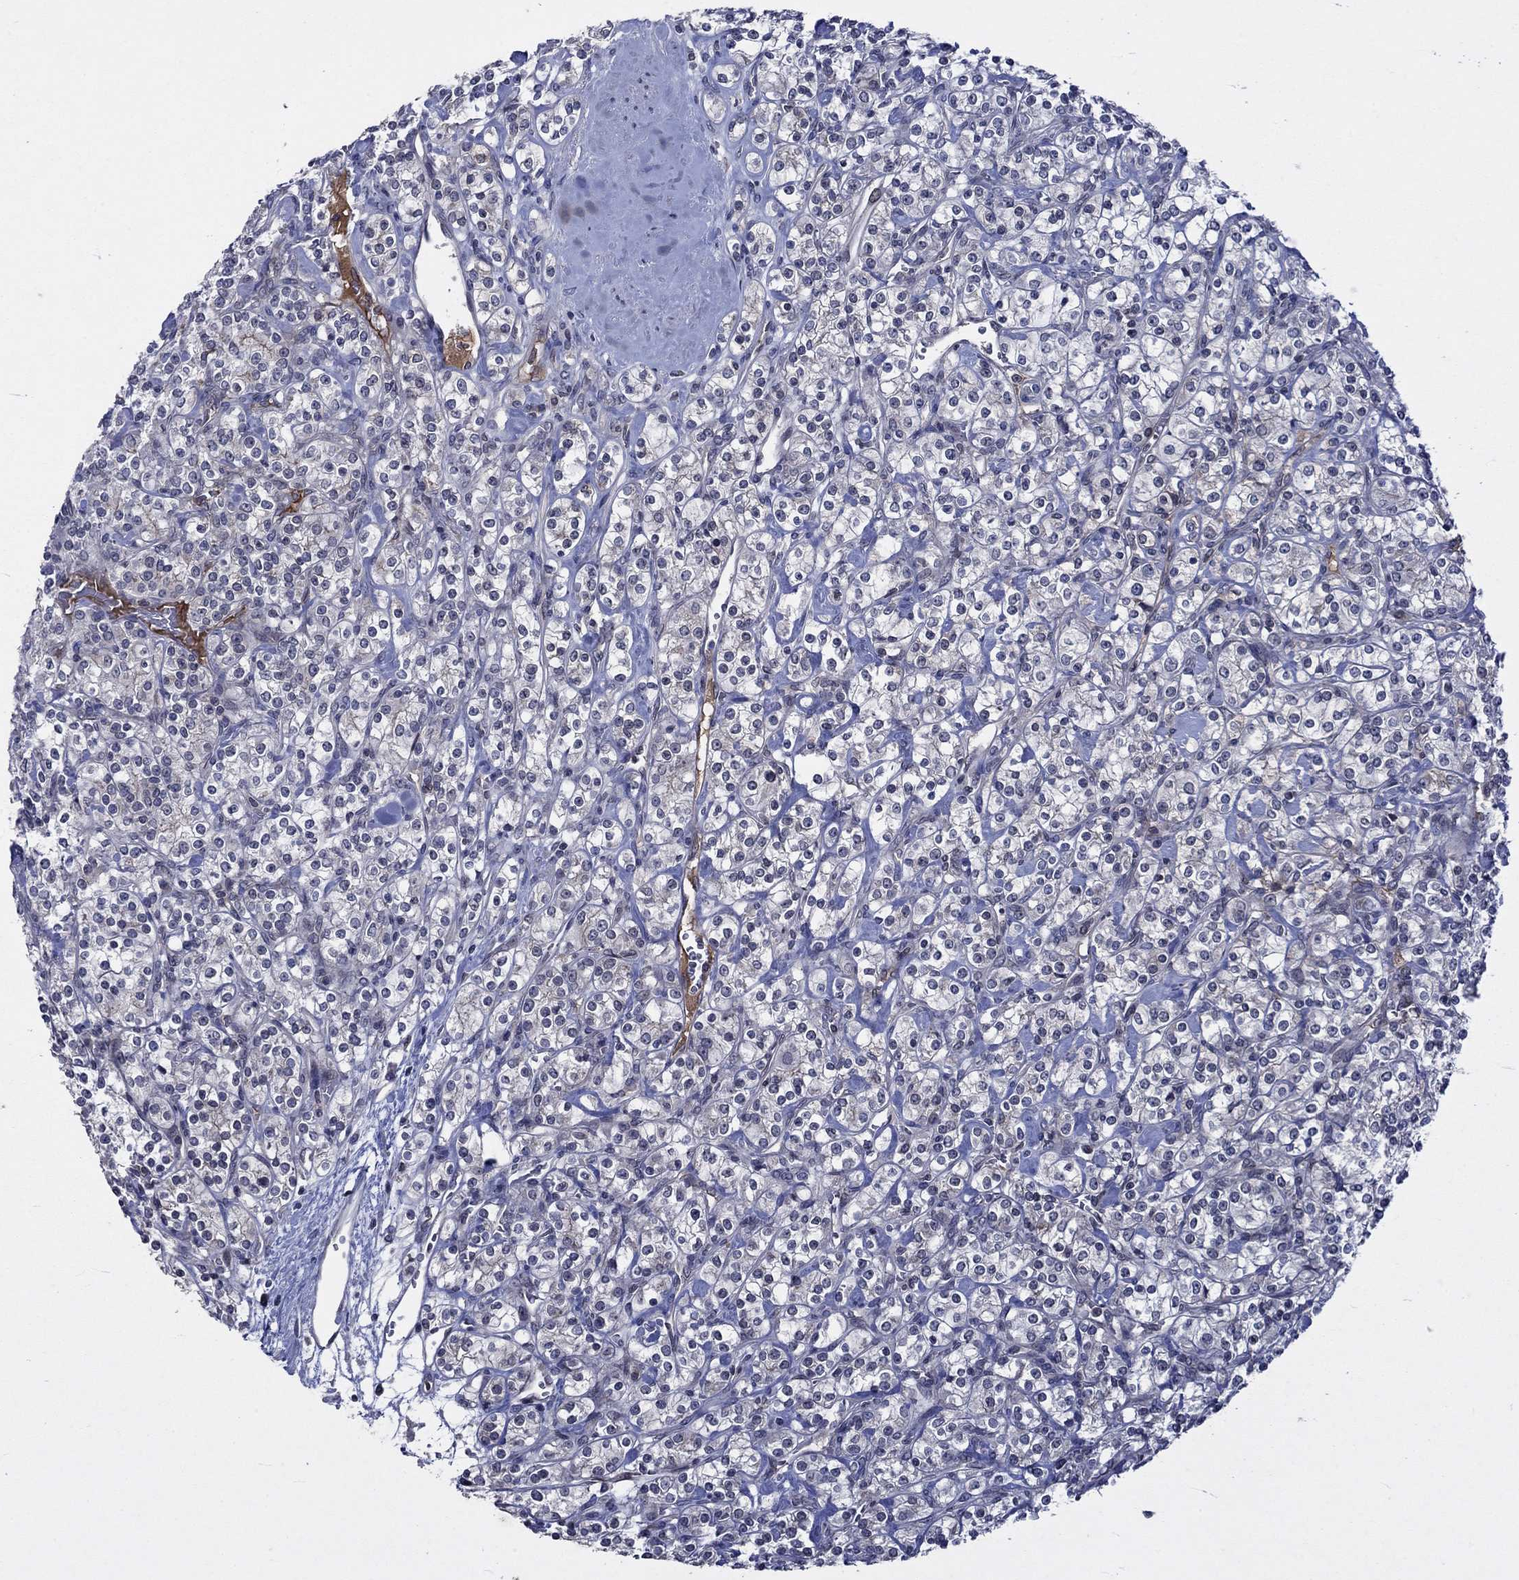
{"staining": {"intensity": "negative", "quantity": "none", "location": "none"}, "tissue": "renal cancer", "cell_type": "Tumor cells", "image_type": "cancer", "snomed": [{"axis": "morphology", "description": "Adenocarcinoma, NOS"}, {"axis": "topography", "description": "Kidney"}], "caption": "Renal cancer stained for a protein using immunohistochemistry (IHC) demonstrates no staining tumor cells.", "gene": "CETN3", "patient": {"sex": "male", "age": 77}}